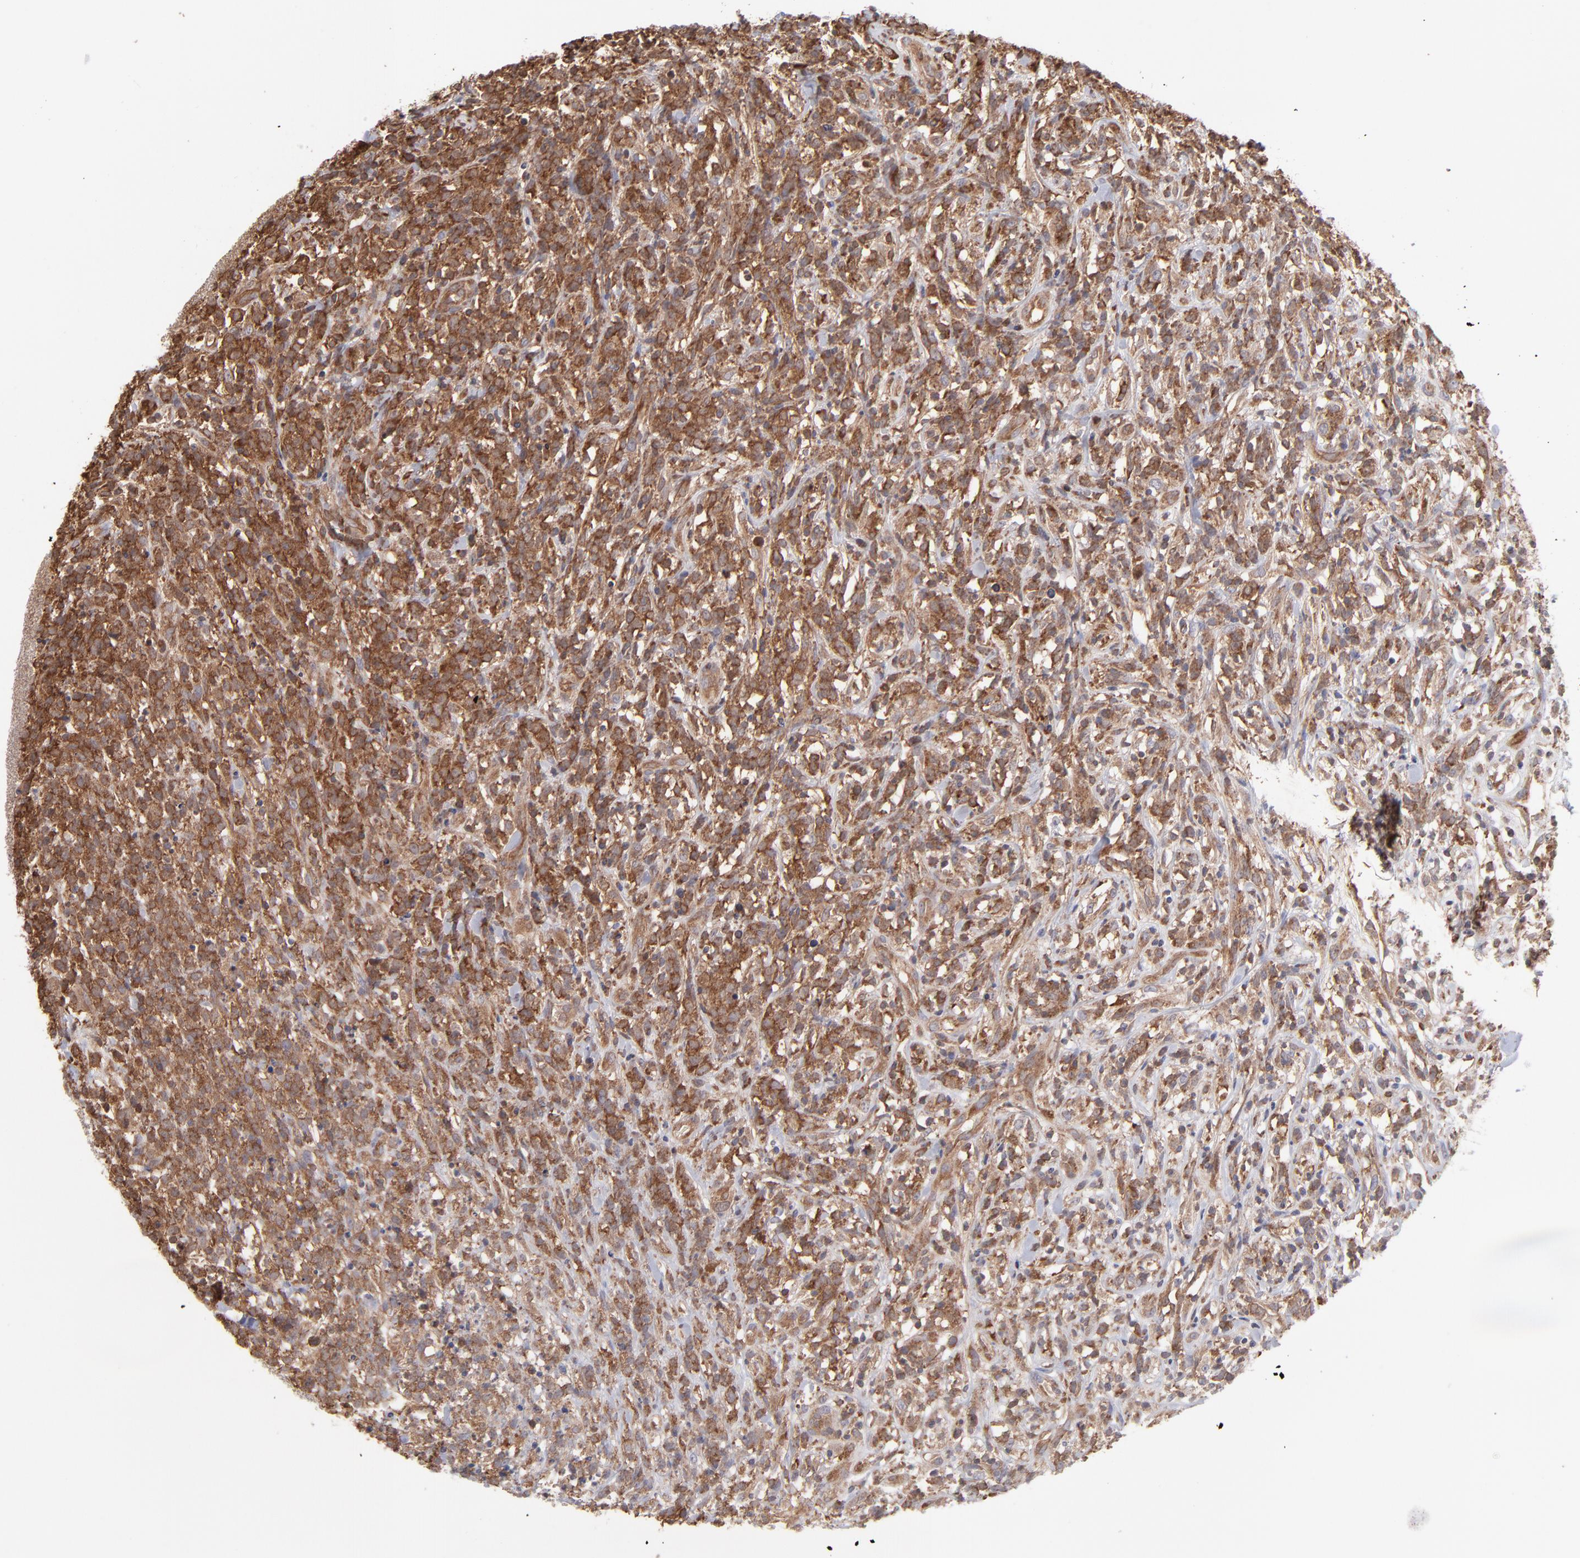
{"staining": {"intensity": "strong", "quantity": ">75%", "location": "cytoplasmic/membranous"}, "tissue": "lymphoma", "cell_type": "Tumor cells", "image_type": "cancer", "snomed": [{"axis": "morphology", "description": "Malignant lymphoma, non-Hodgkin's type, High grade"}, {"axis": "topography", "description": "Lymph node"}], "caption": "Immunohistochemistry staining of high-grade malignant lymphoma, non-Hodgkin's type, which demonstrates high levels of strong cytoplasmic/membranous staining in approximately >75% of tumor cells indicating strong cytoplasmic/membranous protein expression. The staining was performed using DAB (brown) for protein detection and nuclei were counterstained in hematoxylin (blue).", "gene": "MAPRE1", "patient": {"sex": "female", "age": 73}}